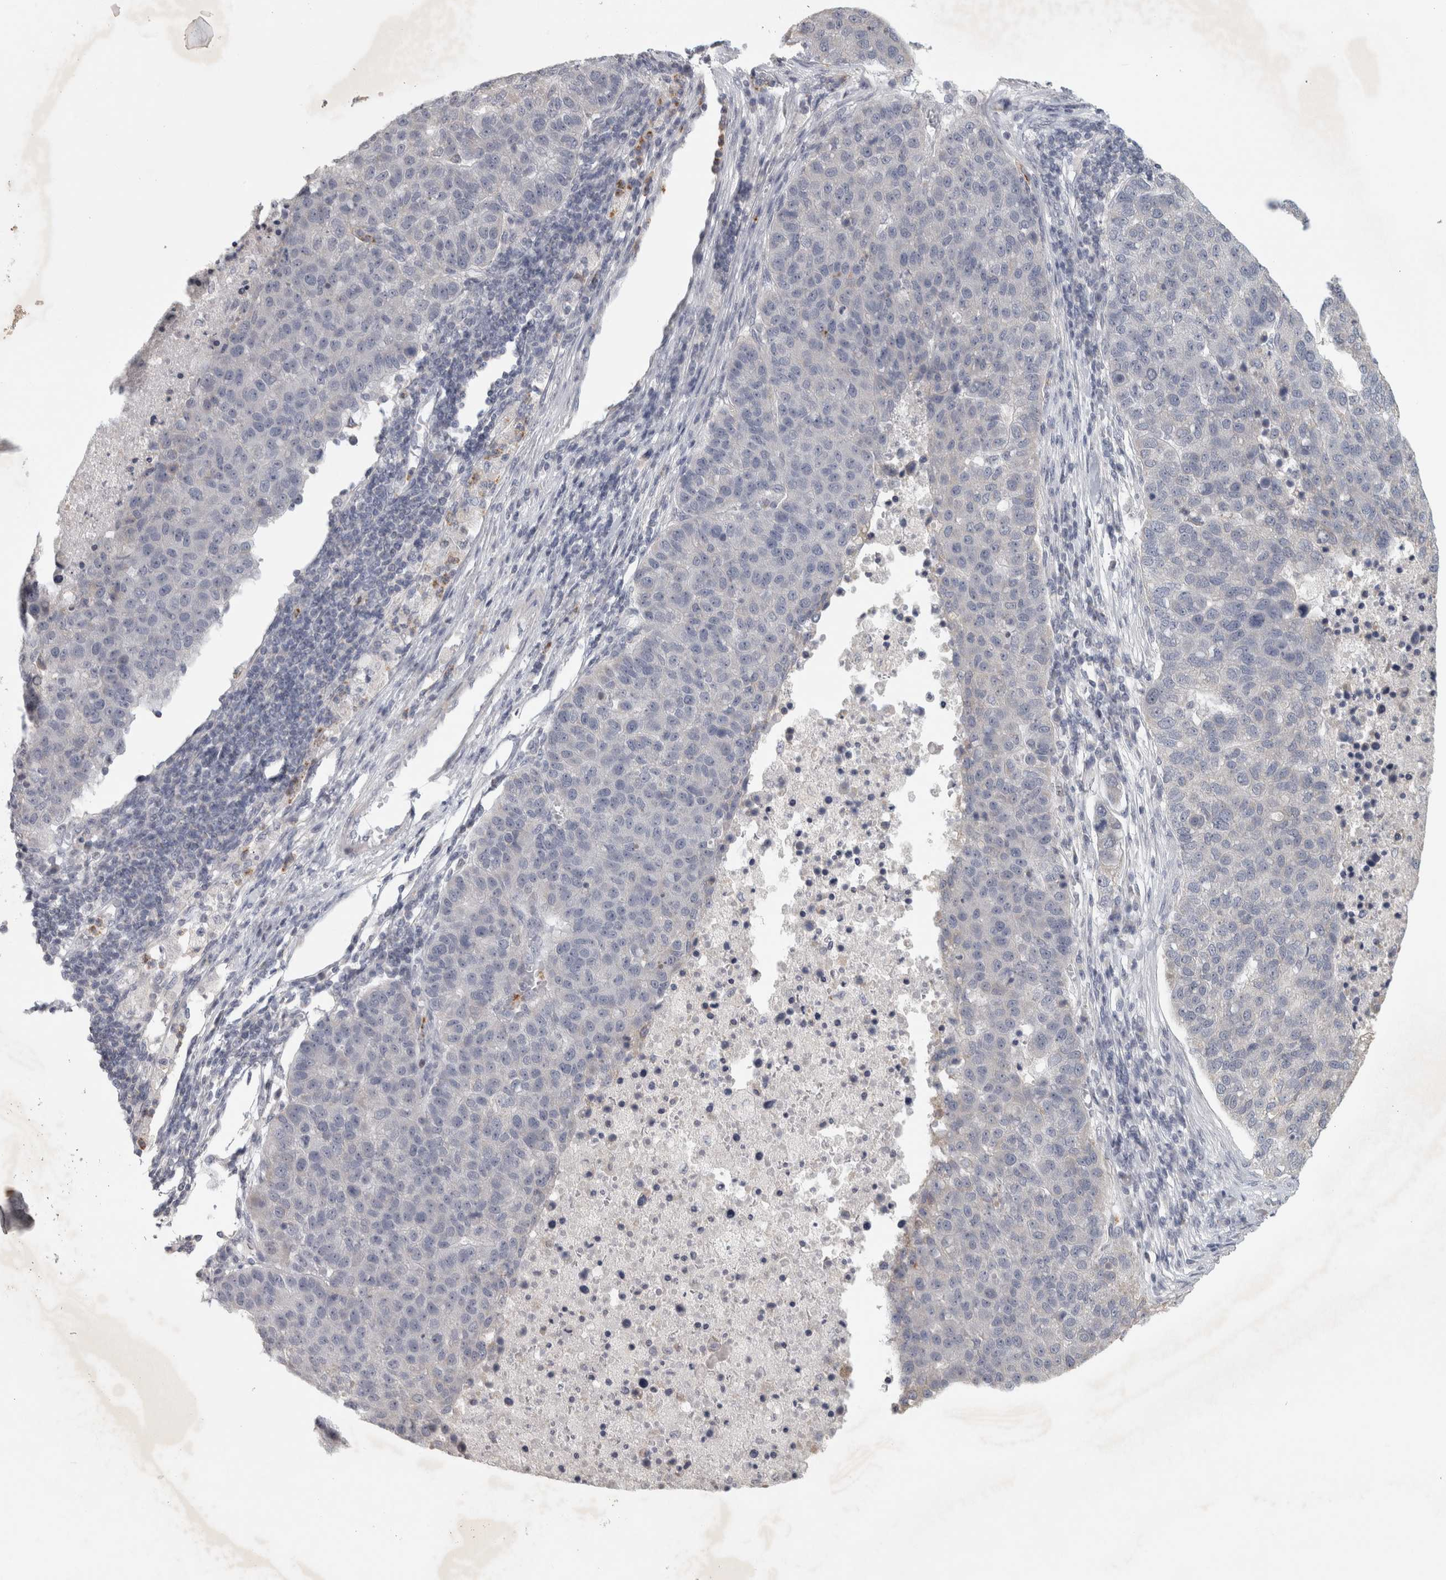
{"staining": {"intensity": "negative", "quantity": "none", "location": "none"}, "tissue": "pancreatic cancer", "cell_type": "Tumor cells", "image_type": "cancer", "snomed": [{"axis": "morphology", "description": "Adenocarcinoma, NOS"}, {"axis": "topography", "description": "Pancreas"}], "caption": "Tumor cells show no significant expression in pancreatic adenocarcinoma. (DAB IHC, high magnification).", "gene": "PTPRN2", "patient": {"sex": "female", "age": 61}}